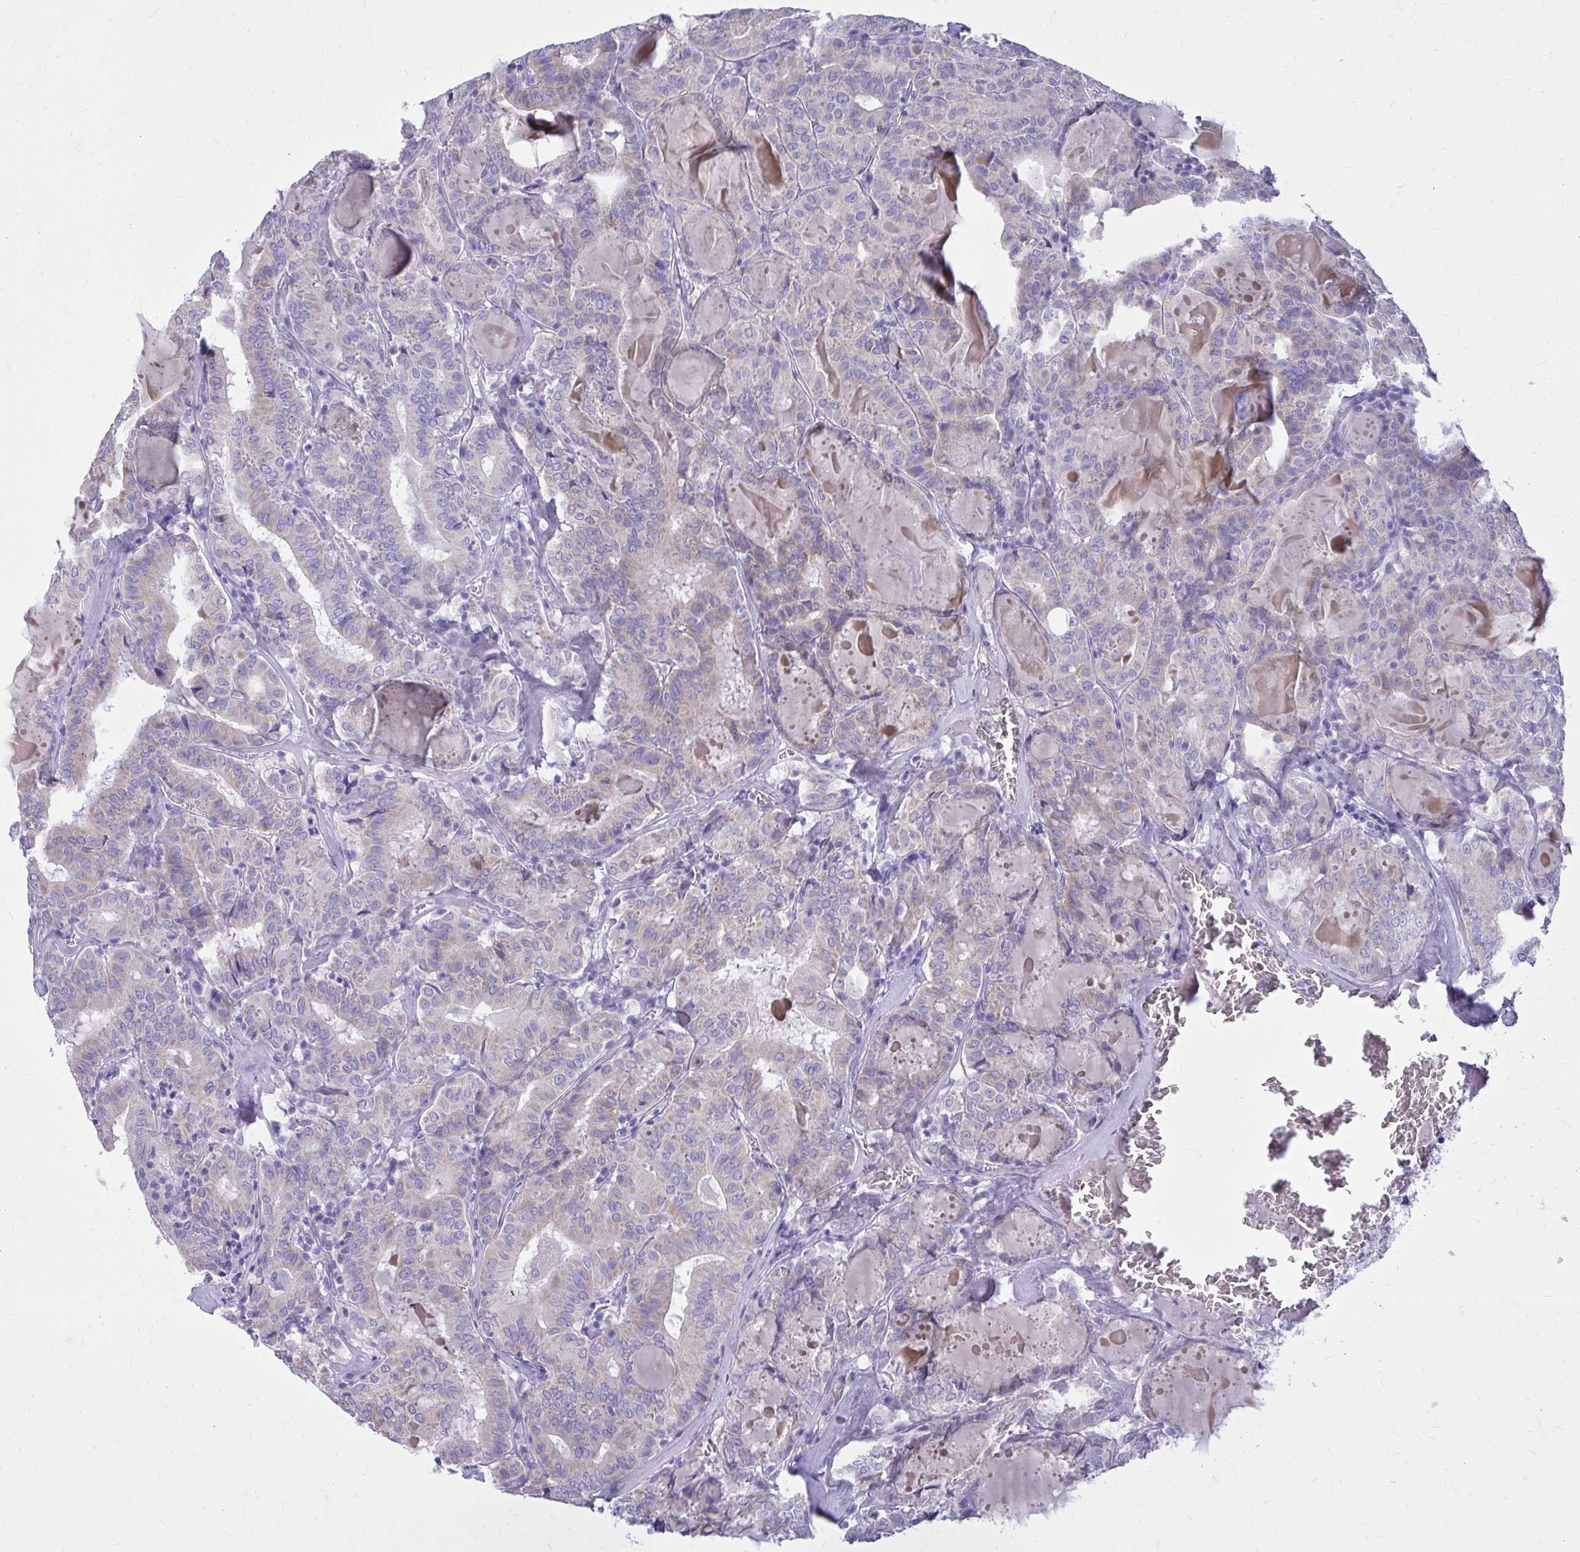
{"staining": {"intensity": "negative", "quantity": "none", "location": "none"}, "tissue": "thyroid cancer", "cell_type": "Tumor cells", "image_type": "cancer", "snomed": [{"axis": "morphology", "description": "Papillary adenocarcinoma, NOS"}, {"axis": "topography", "description": "Thyroid gland"}], "caption": "This is an immunohistochemistry (IHC) micrograph of human thyroid cancer. There is no expression in tumor cells.", "gene": "NNMT", "patient": {"sex": "female", "age": 72}}